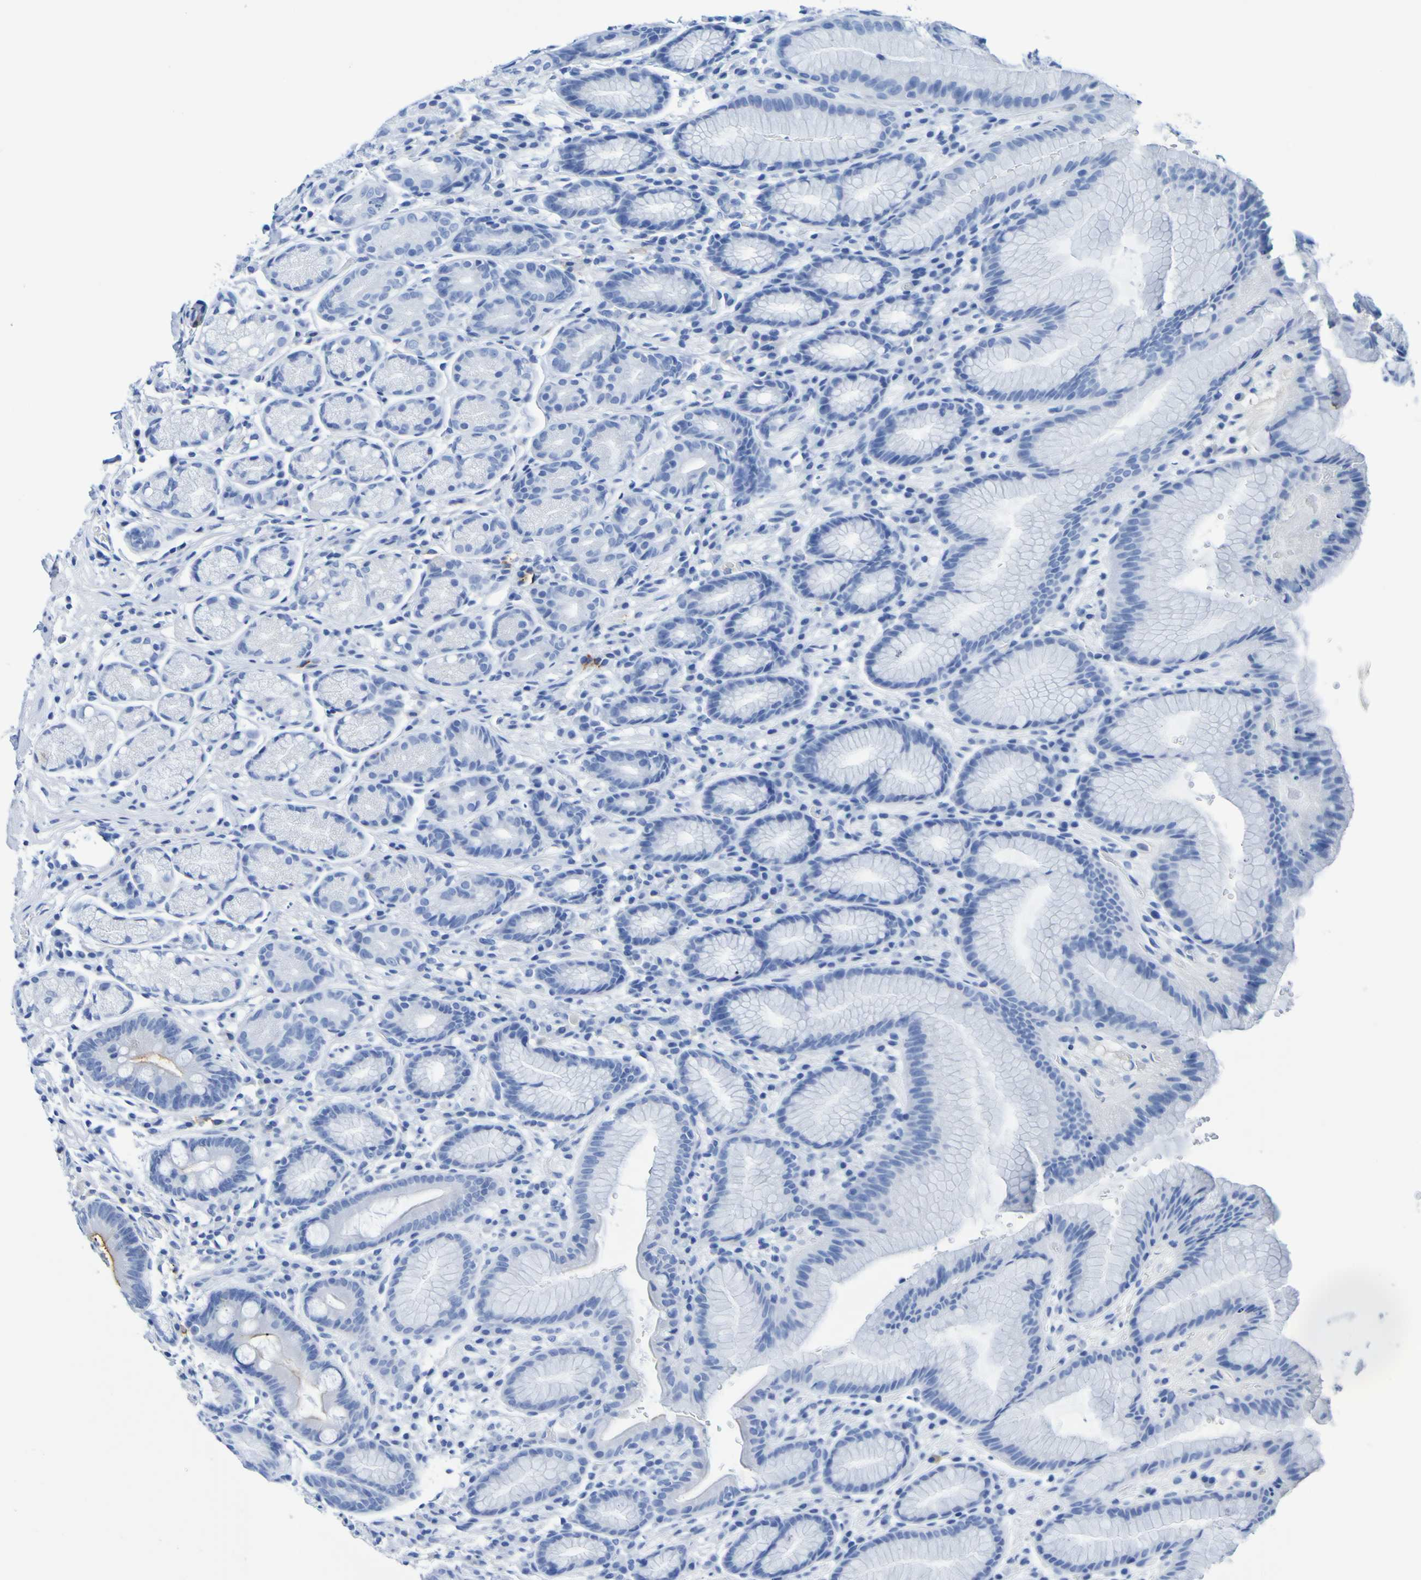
{"staining": {"intensity": "negative", "quantity": "none", "location": "none"}, "tissue": "stomach", "cell_type": "Glandular cells", "image_type": "normal", "snomed": [{"axis": "morphology", "description": "Normal tissue, NOS"}, {"axis": "topography", "description": "Stomach, lower"}], "caption": "Glandular cells are negative for protein expression in benign human stomach. (Immunohistochemistry, brightfield microscopy, high magnification).", "gene": "DPEP1", "patient": {"sex": "male", "age": 52}}